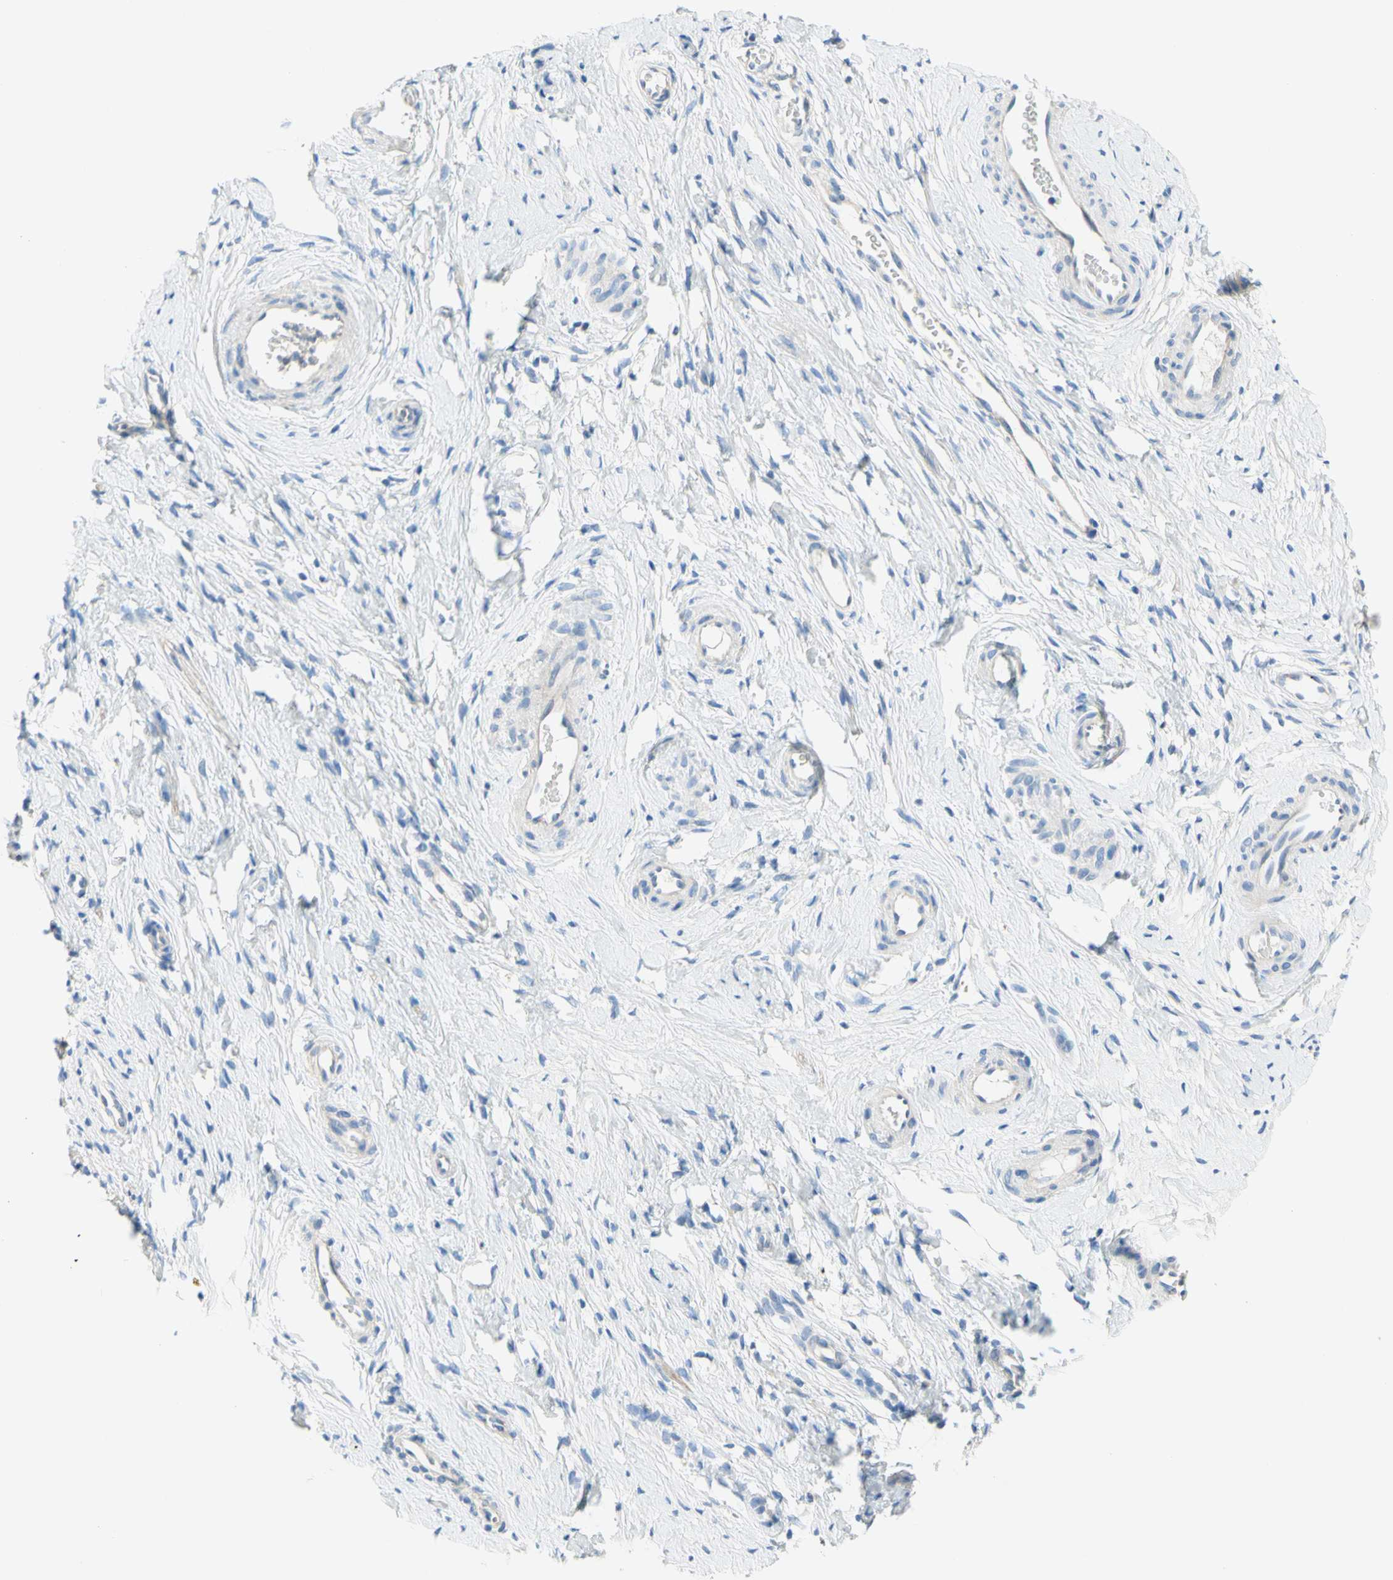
{"staining": {"intensity": "moderate", "quantity": "25%-75%", "location": "cytoplasmic/membranous"}, "tissue": "cervix", "cell_type": "Glandular cells", "image_type": "normal", "snomed": [{"axis": "morphology", "description": "Normal tissue, NOS"}, {"axis": "topography", "description": "Cervix"}], "caption": "Cervix stained with immunohistochemistry exhibits moderate cytoplasmic/membranous staining in about 25%-75% of glandular cells.", "gene": "F3", "patient": {"sex": "female", "age": 65}}